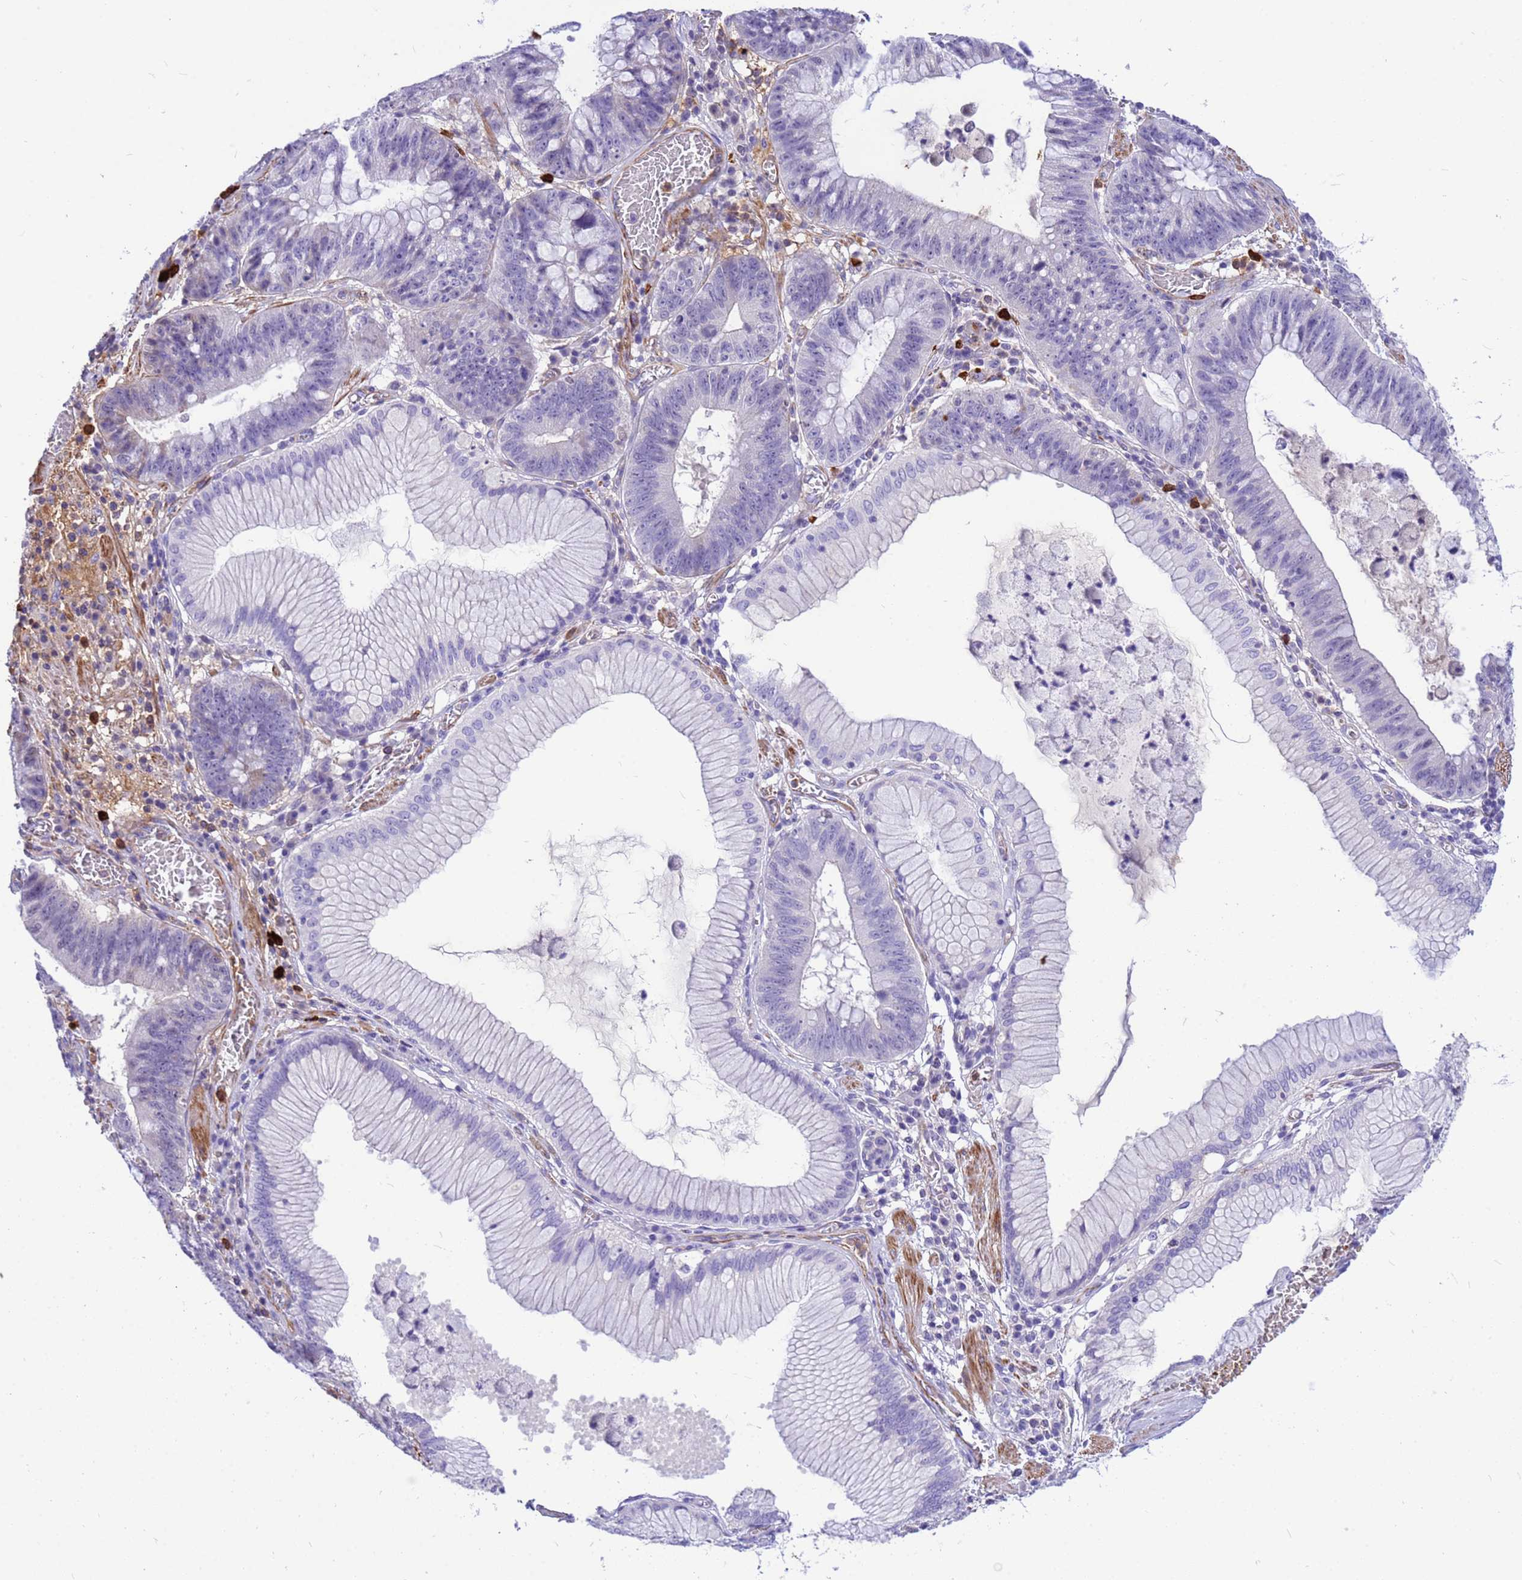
{"staining": {"intensity": "weak", "quantity": "<25%", "location": "cytoplasmic/membranous"}, "tissue": "stomach cancer", "cell_type": "Tumor cells", "image_type": "cancer", "snomed": [{"axis": "morphology", "description": "Adenocarcinoma, NOS"}, {"axis": "topography", "description": "Stomach"}], "caption": "A micrograph of human stomach cancer (adenocarcinoma) is negative for staining in tumor cells.", "gene": "ORM1", "patient": {"sex": "male", "age": 59}}